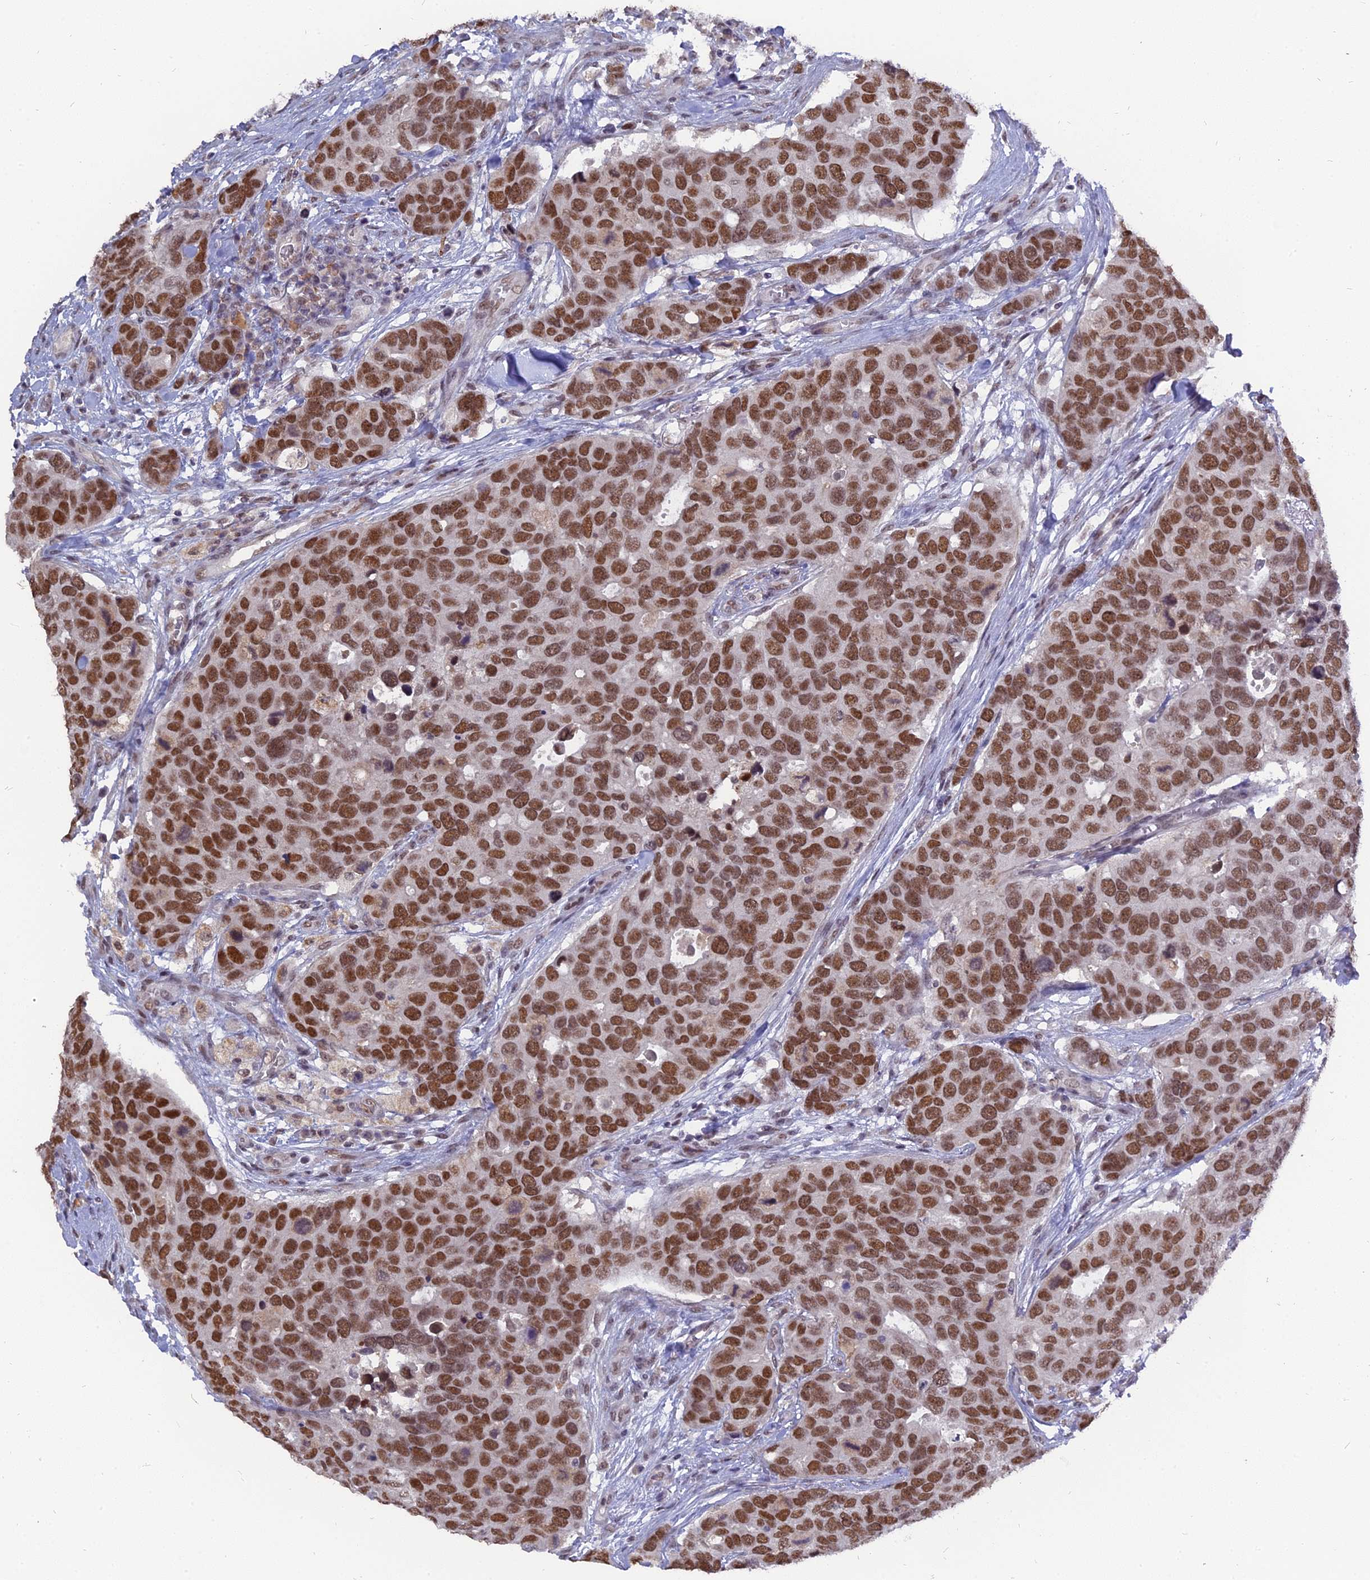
{"staining": {"intensity": "strong", "quantity": ">75%", "location": "nuclear"}, "tissue": "breast cancer", "cell_type": "Tumor cells", "image_type": "cancer", "snomed": [{"axis": "morphology", "description": "Duct carcinoma"}, {"axis": "topography", "description": "Breast"}], "caption": "Breast cancer (infiltrating ductal carcinoma) stained with a protein marker displays strong staining in tumor cells.", "gene": "NR1H3", "patient": {"sex": "female", "age": 83}}